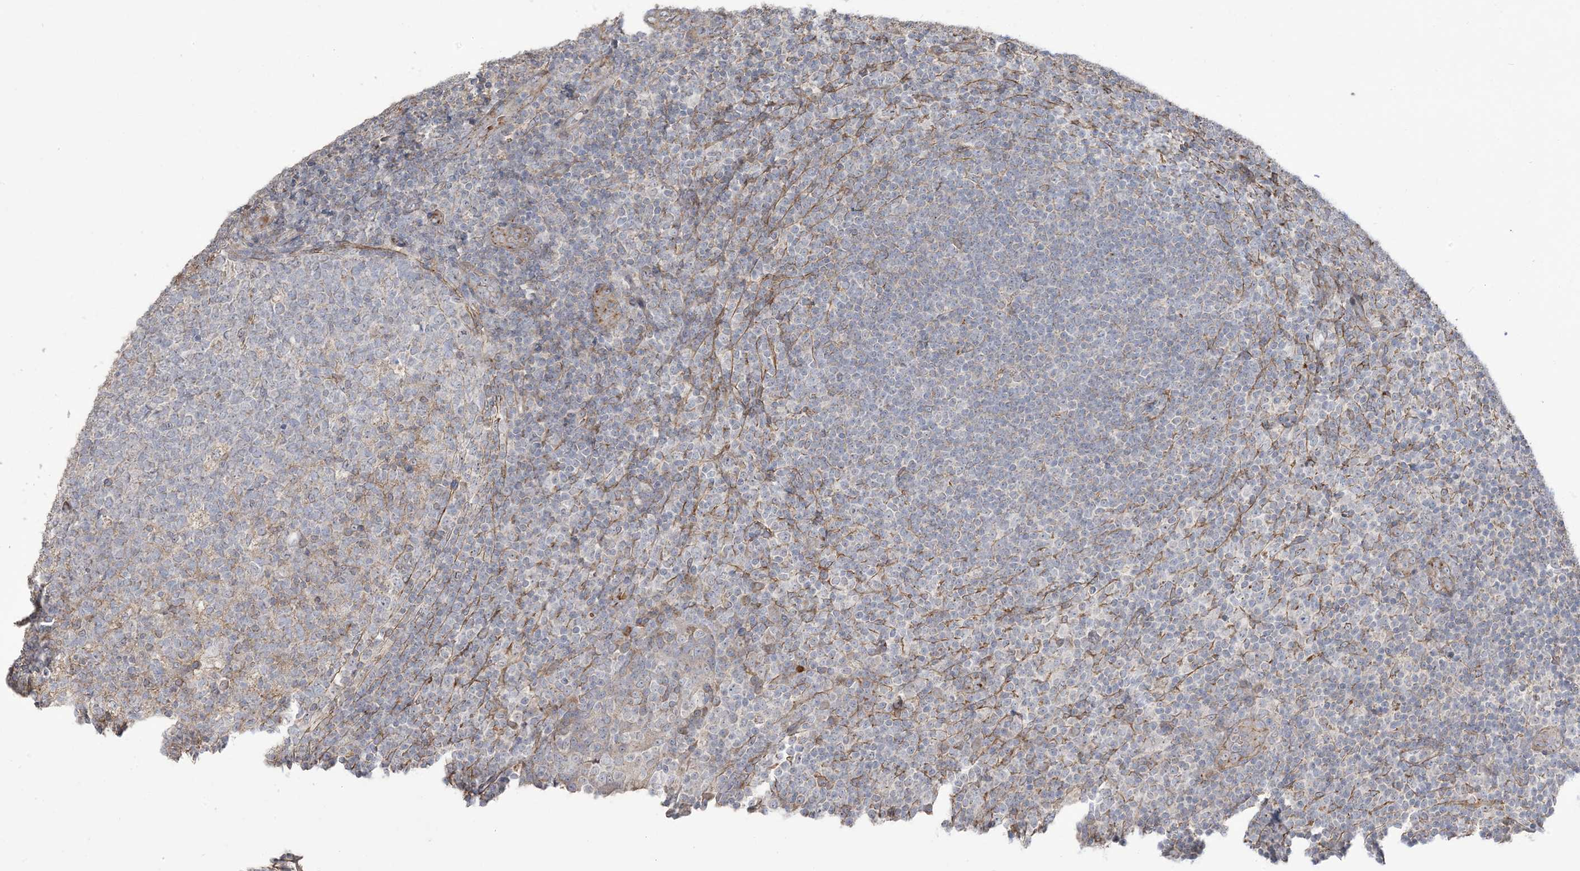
{"staining": {"intensity": "weak", "quantity": "<25%", "location": "nuclear"}, "tissue": "tonsil", "cell_type": "Germinal center cells", "image_type": "normal", "snomed": [{"axis": "morphology", "description": "Normal tissue, NOS"}, {"axis": "topography", "description": "Tonsil"}], "caption": "Immunohistochemistry (IHC) of unremarkable tonsil reveals no expression in germinal center cells. (Brightfield microscopy of DAB immunohistochemistry at high magnification).", "gene": "KLHL18", "patient": {"sex": "female", "age": 19}}